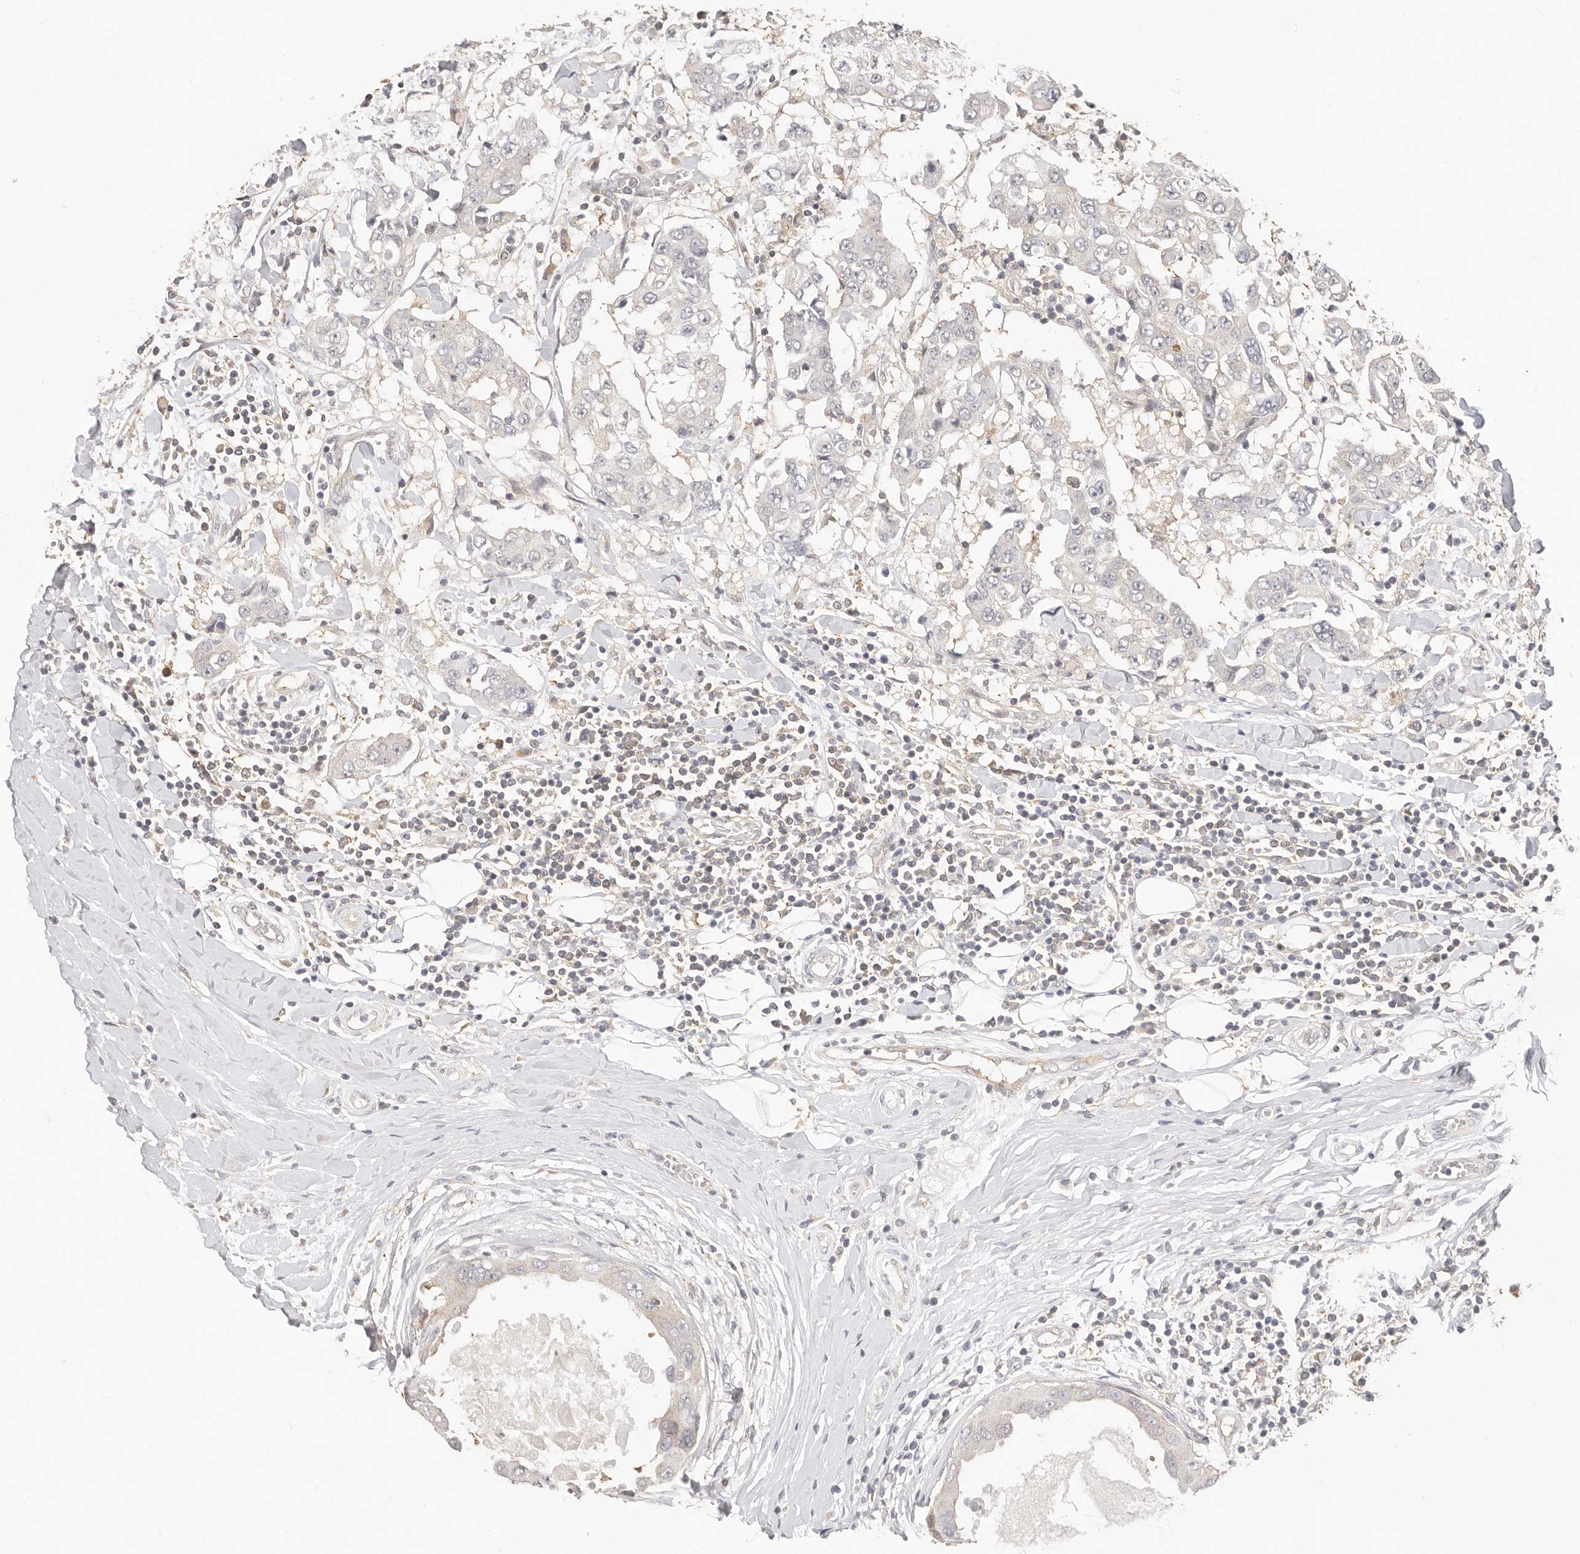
{"staining": {"intensity": "weak", "quantity": "<25%", "location": "cytoplasmic/membranous"}, "tissue": "breast cancer", "cell_type": "Tumor cells", "image_type": "cancer", "snomed": [{"axis": "morphology", "description": "Duct carcinoma"}, {"axis": "topography", "description": "Breast"}], "caption": "Immunohistochemistry image of neoplastic tissue: human breast cancer stained with DAB demonstrates no significant protein staining in tumor cells.", "gene": "DTNBP1", "patient": {"sex": "female", "age": 27}}